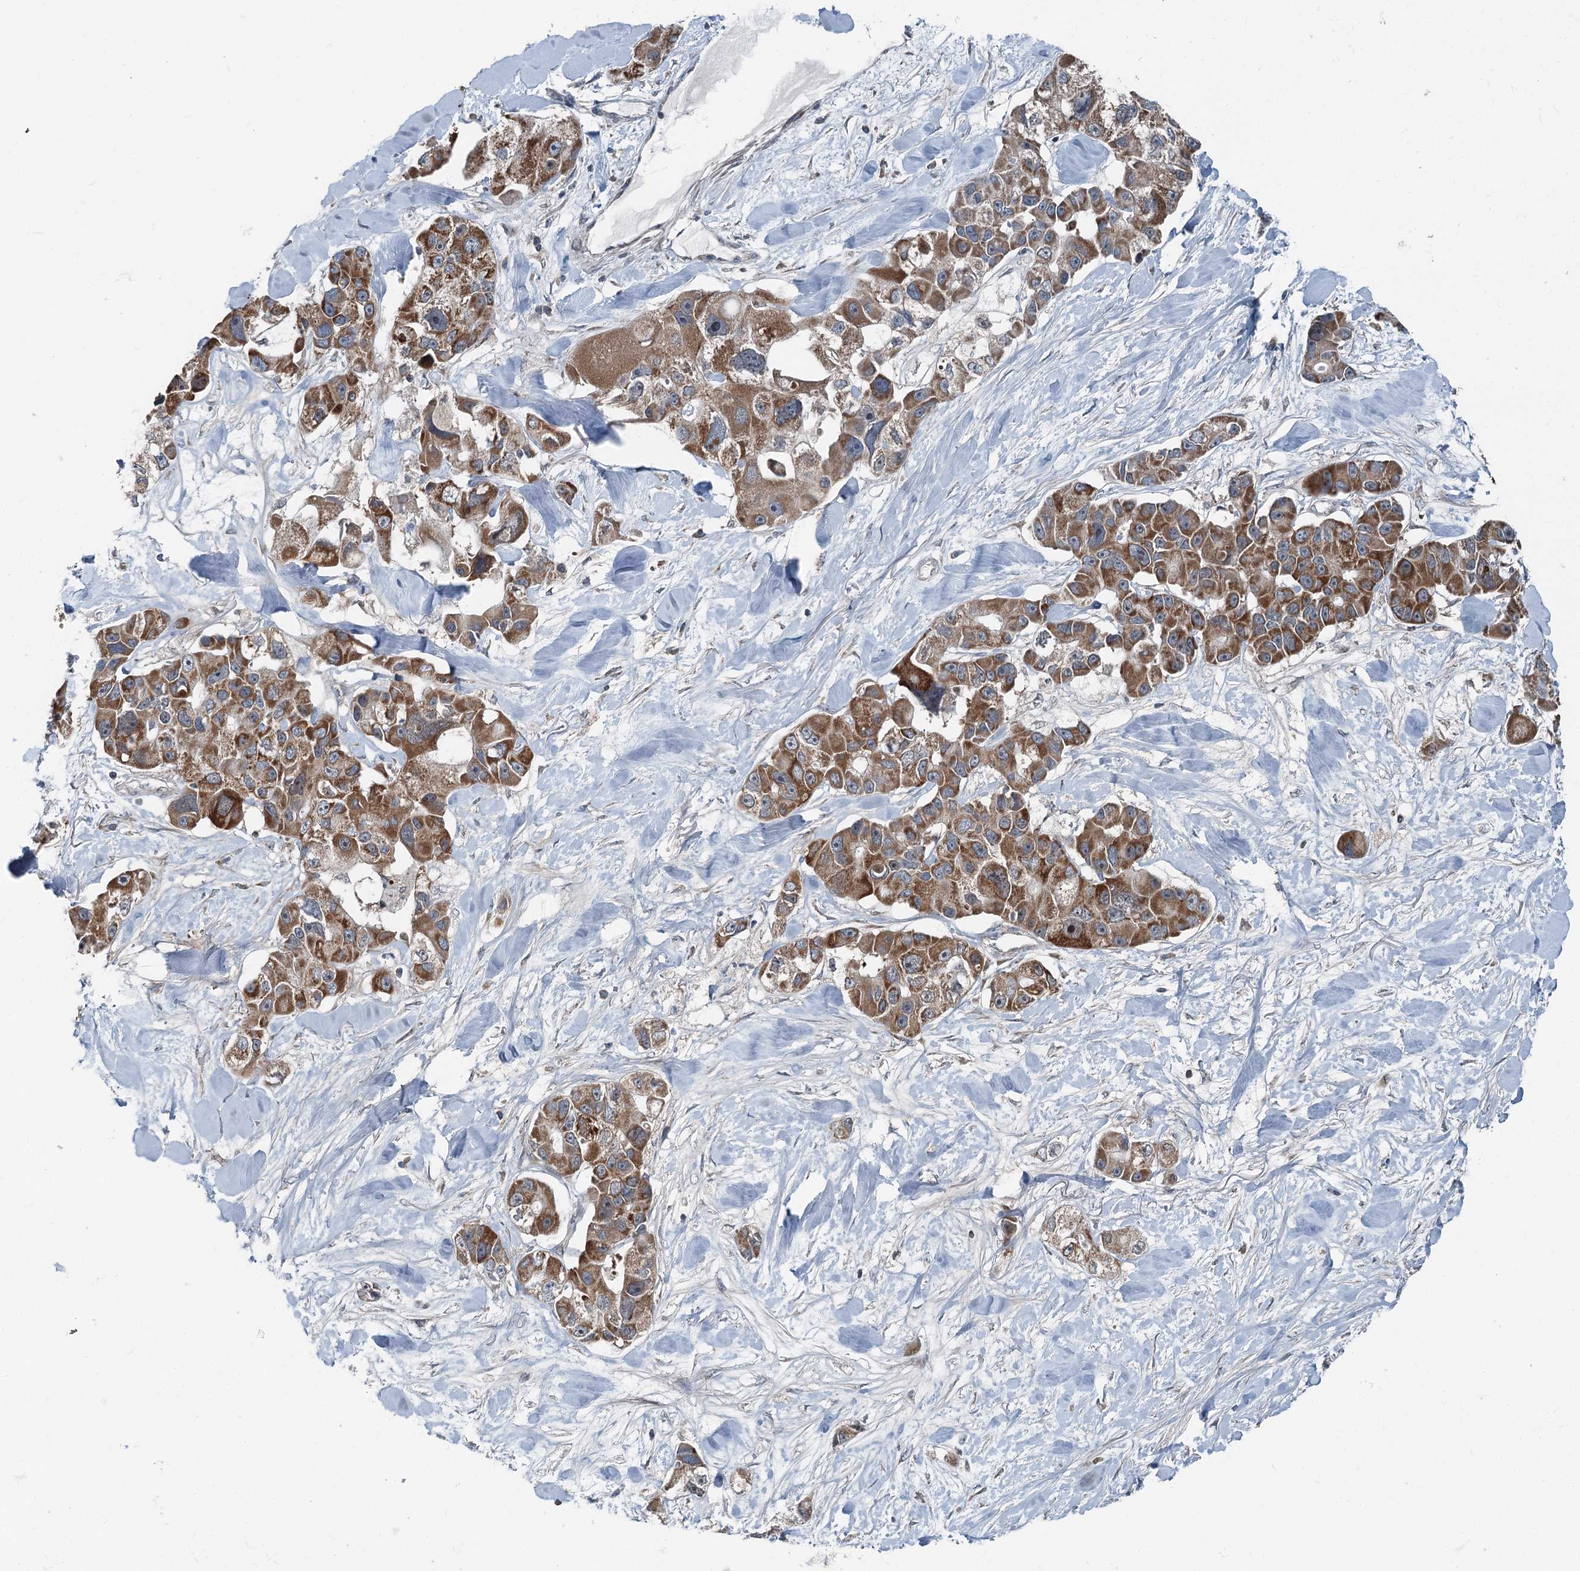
{"staining": {"intensity": "moderate", "quantity": ">75%", "location": "cytoplasmic/membranous"}, "tissue": "lung cancer", "cell_type": "Tumor cells", "image_type": "cancer", "snomed": [{"axis": "morphology", "description": "Adenocarcinoma, NOS"}, {"axis": "topography", "description": "Lung"}], "caption": "Moderate cytoplasmic/membranous protein expression is present in approximately >75% of tumor cells in lung cancer.", "gene": "WAPL", "patient": {"sex": "female", "age": 54}}